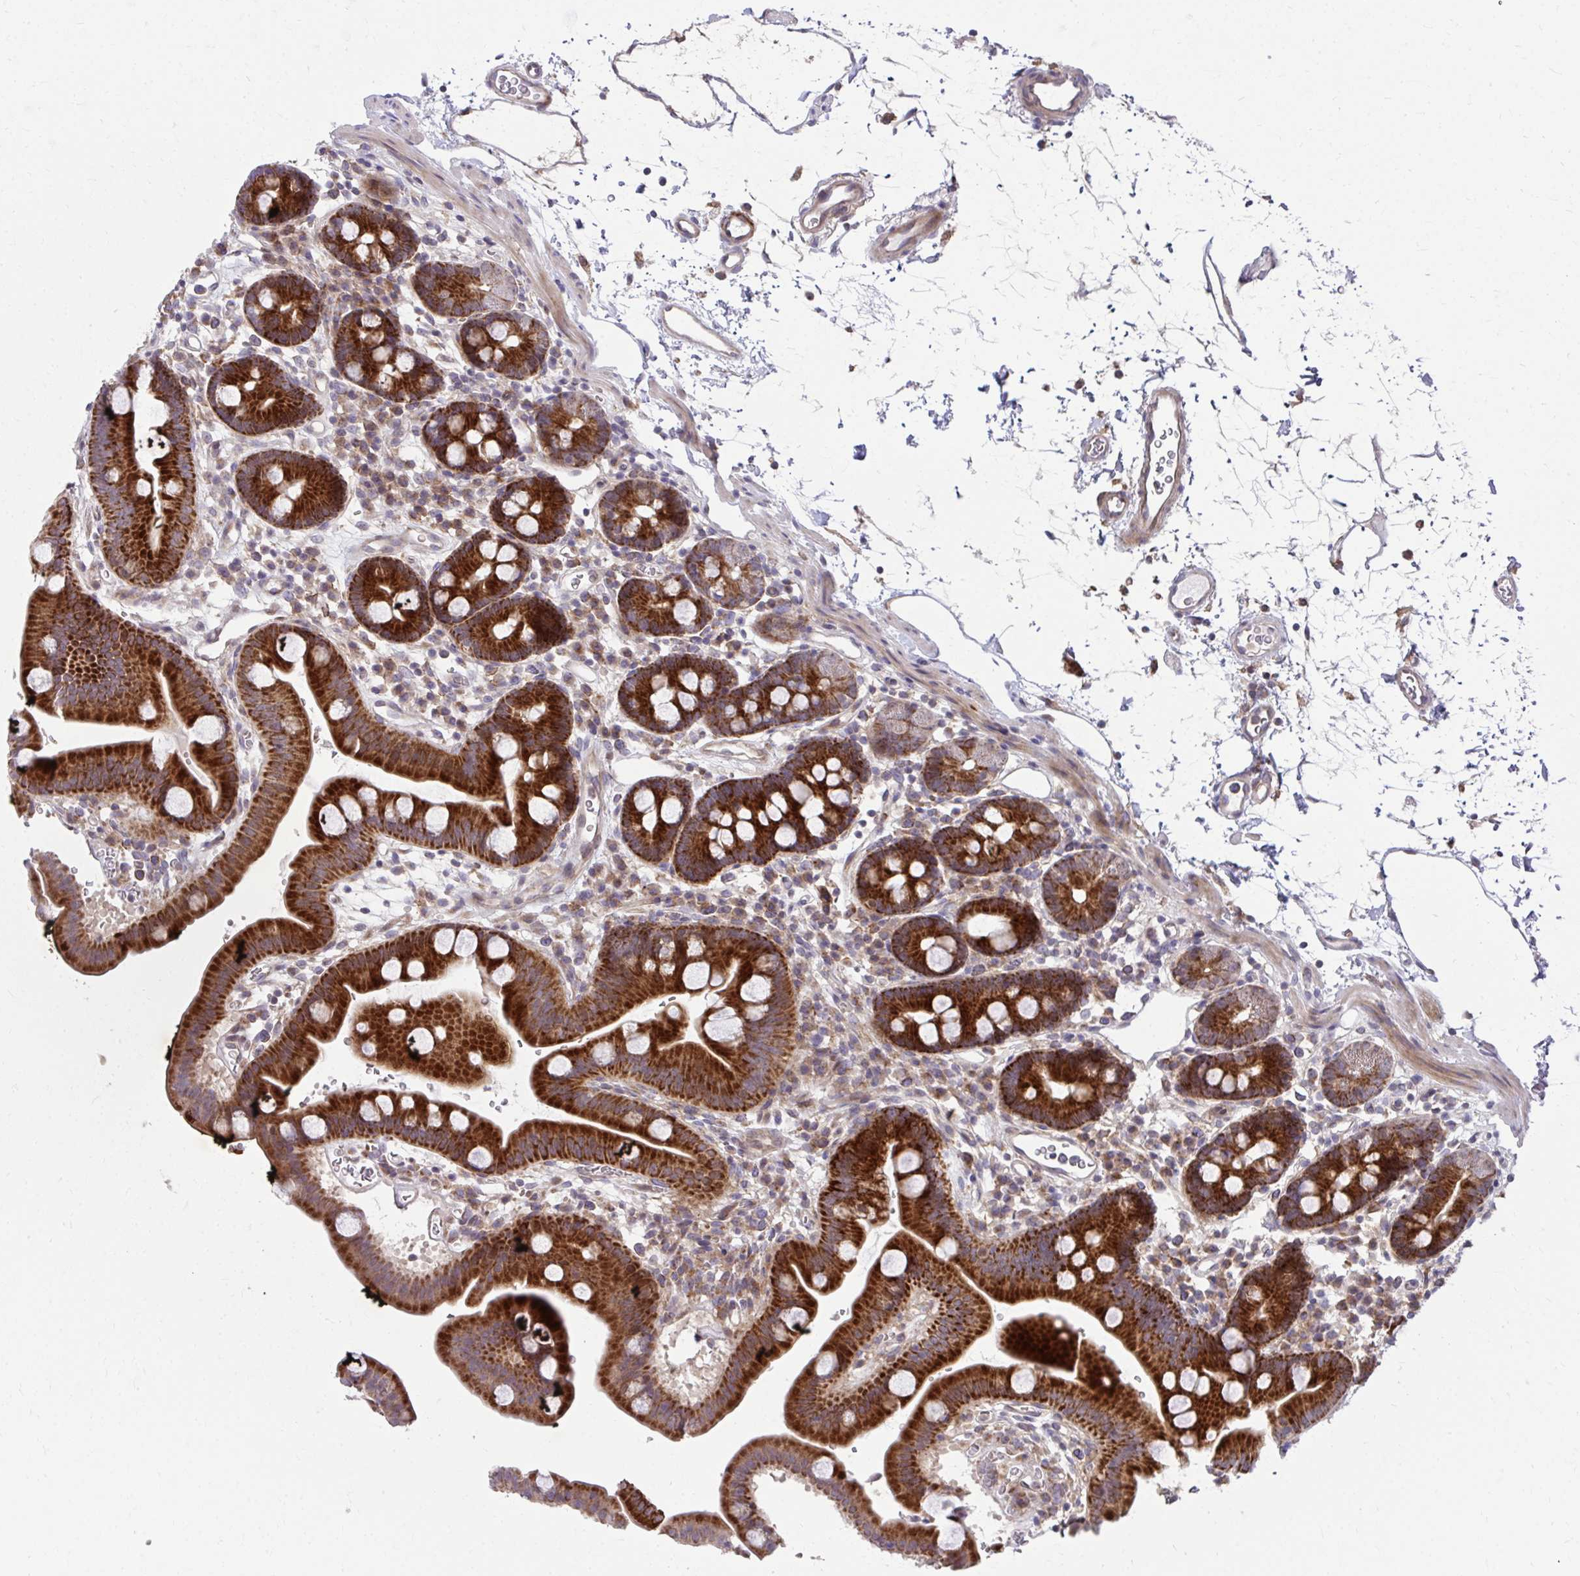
{"staining": {"intensity": "strong", "quantity": ">75%", "location": "cytoplasmic/membranous"}, "tissue": "duodenum", "cell_type": "Glandular cells", "image_type": "normal", "snomed": [{"axis": "morphology", "description": "Normal tissue, NOS"}, {"axis": "topography", "description": "Duodenum"}], "caption": "Protein staining displays strong cytoplasmic/membranous positivity in approximately >75% of glandular cells in unremarkable duodenum. (DAB IHC with brightfield microscopy, high magnification).", "gene": "C16orf54", "patient": {"sex": "male", "age": 59}}